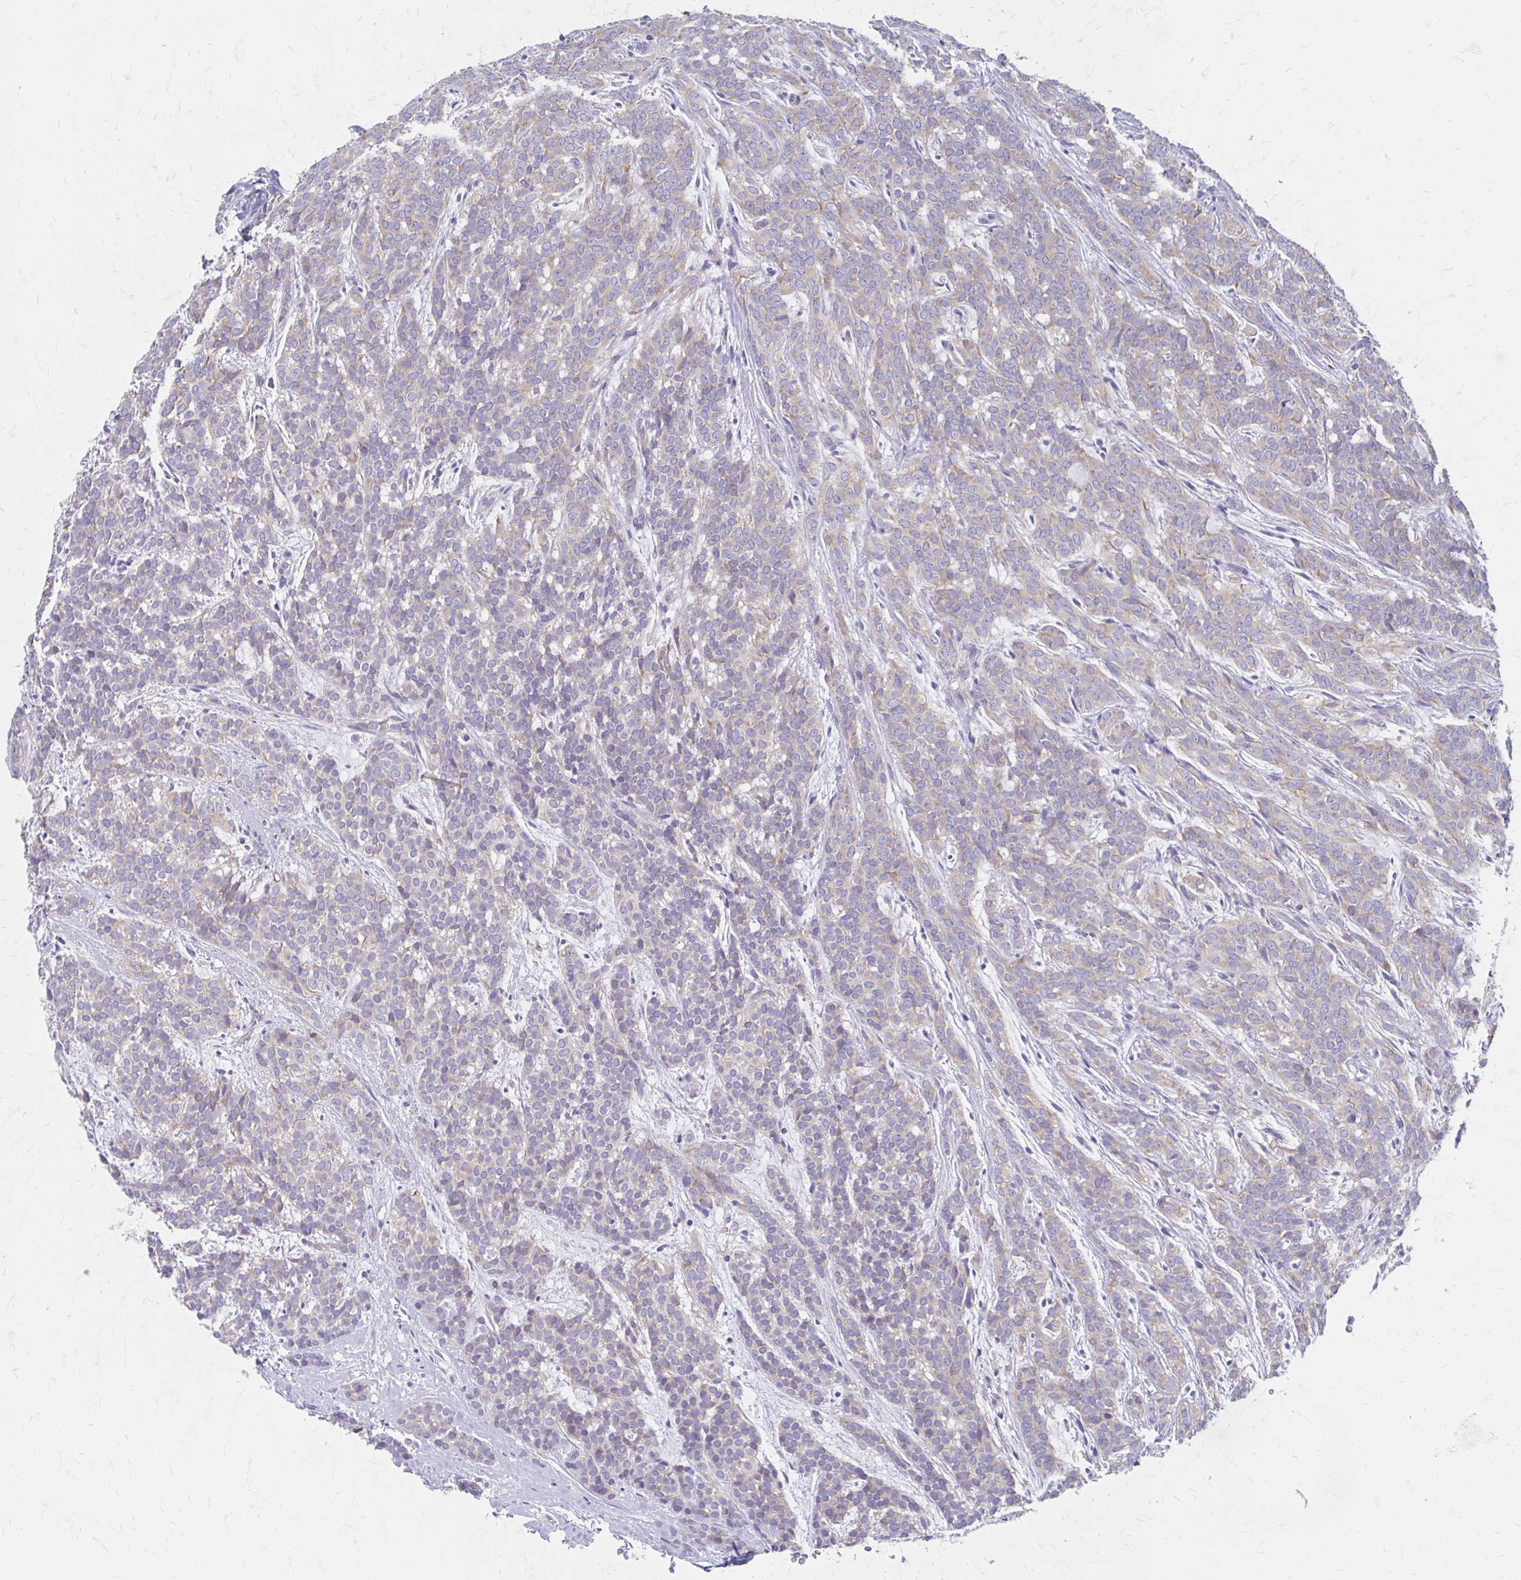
{"staining": {"intensity": "weak", "quantity": "25%-75%", "location": "cytoplasmic/membranous"}, "tissue": "head and neck cancer", "cell_type": "Tumor cells", "image_type": "cancer", "snomed": [{"axis": "morphology", "description": "Normal tissue, NOS"}, {"axis": "morphology", "description": "Adenocarcinoma, NOS"}, {"axis": "topography", "description": "Oral tissue"}, {"axis": "topography", "description": "Head-Neck"}], "caption": "A low amount of weak cytoplasmic/membranous staining is present in about 25%-75% of tumor cells in head and neck adenocarcinoma tissue.", "gene": "RPL27A", "patient": {"sex": "female", "age": 57}}